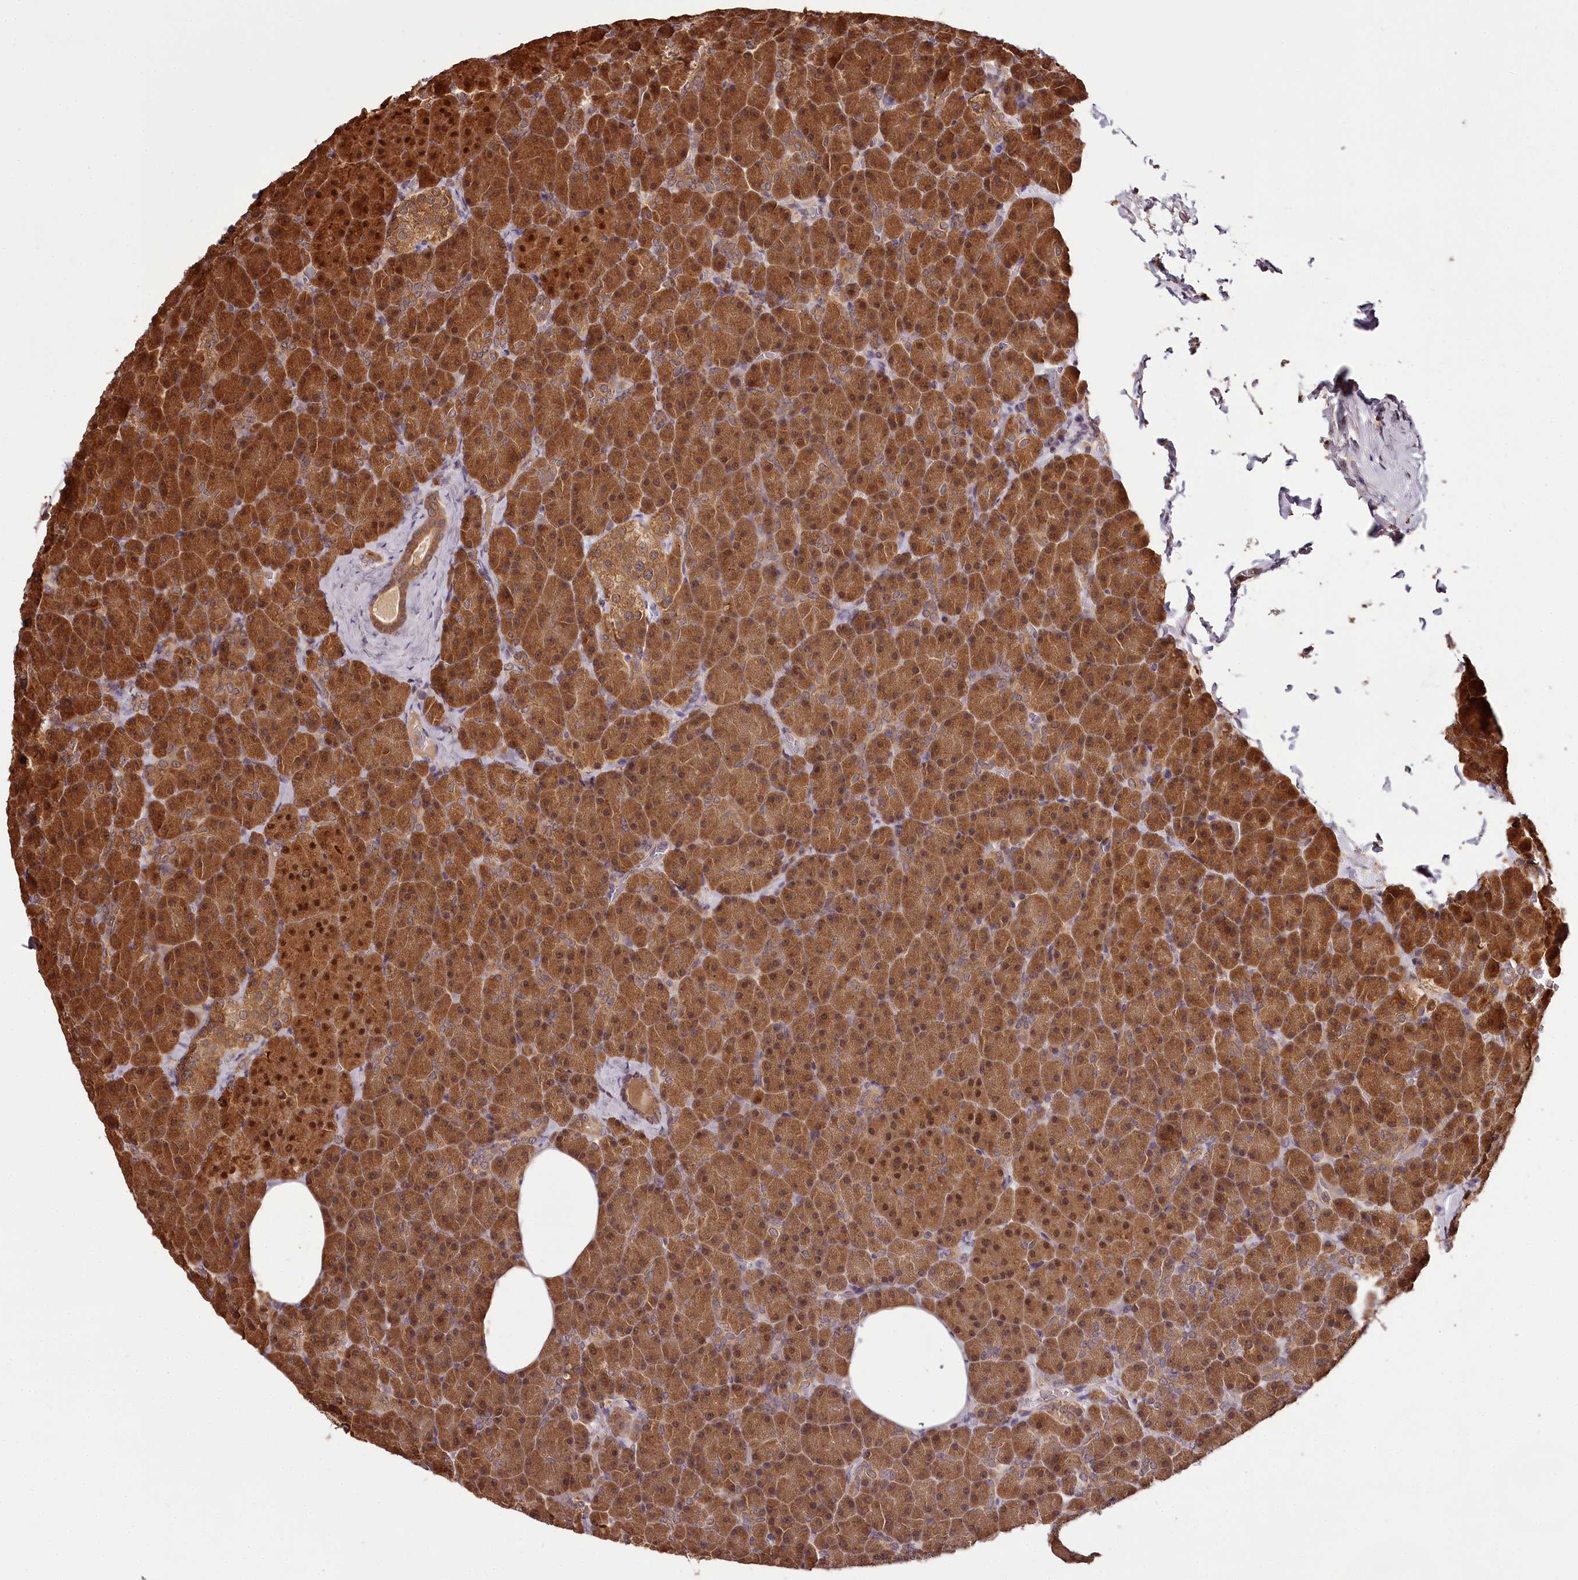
{"staining": {"intensity": "moderate", "quantity": ">75%", "location": "cytoplasmic/membranous,nuclear"}, "tissue": "pancreas", "cell_type": "Exocrine glandular cells", "image_type": "normal", "snomed": [{"axis": "morphology", "description": "Normal tissue, NOS"}, {"axis": "morphology", "description": "Carcinoid, malignant, NOS"}, {"axis": "topography", "description": "Pancreas"}], "caption": "The histopathology image shows immunohistochemical staining of normal pancreas. There is moderate cytoplasmic/membranous,nuclear staining is identified in about >75% of exocrine glandular cells. (Stains: DAB in brown, nuclei in blue, Microscopy: brightfield microscopy at high magnification).", "gene": "TTC12", "patient": {"sex": "female", "age": 35}}